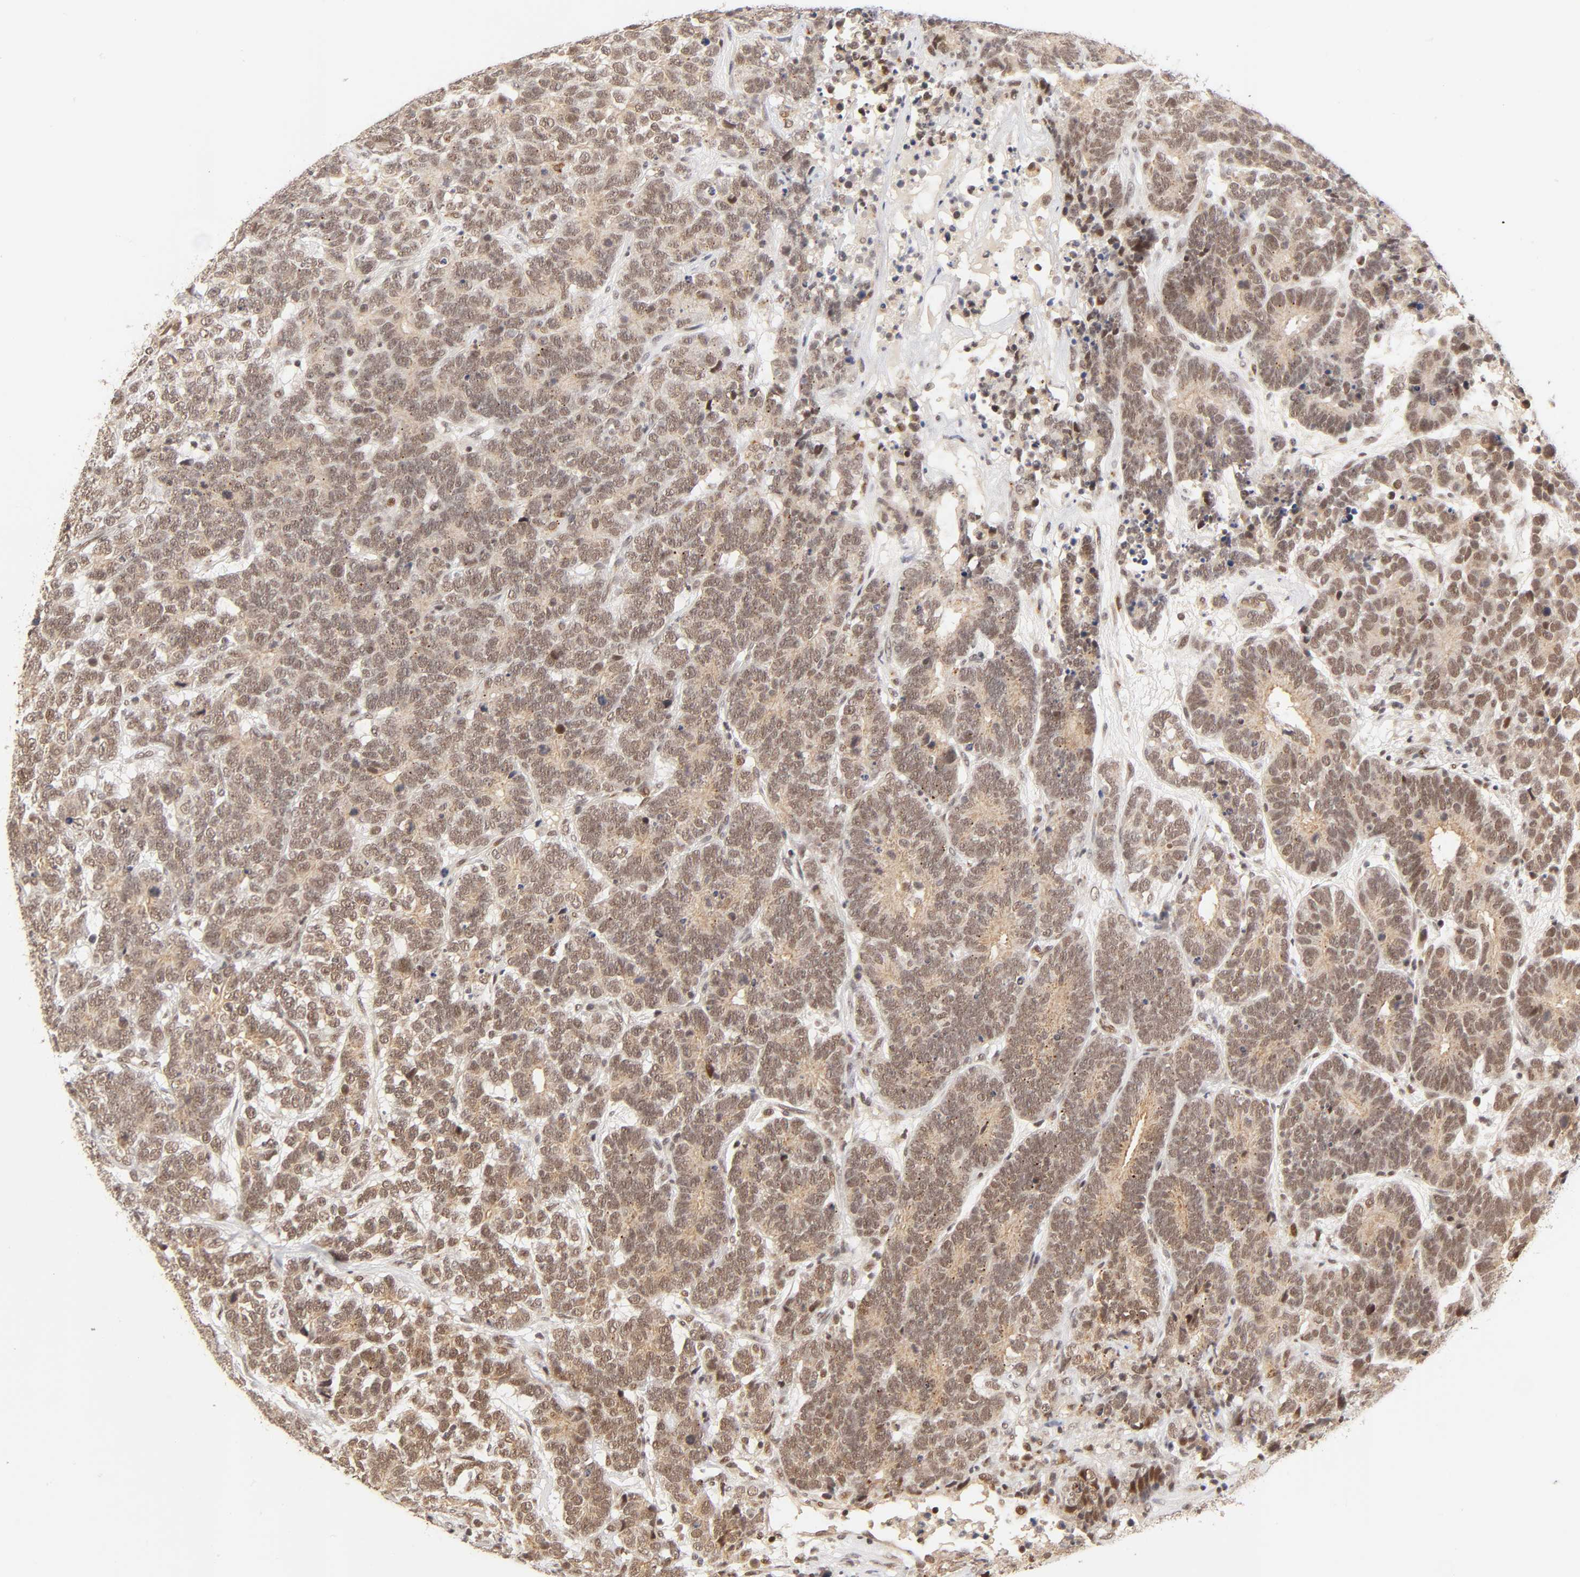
{"staining": {"intensity": "moderate", "quantity": ">75%", "location": "cytoplasmic/membranous,nuclear"}, "tissue": "testis cancer", "cell_type": "Tumor cells", "image_type": "cancer", "snomed": [{"axis": "morphology", "description": "Carcinoma, Embryonal, NOS"}, {"axis": "topography", "description": "Testis"}], "caption": "Protein staining of testis cancer (embryonal carcinoma) tissue displays moderate cytoplasmic/membranous and nuclear staining in approximately >75% of tumor cells.", "gene": "TAF10", "patient": {"sex": "male", "age": 26}}